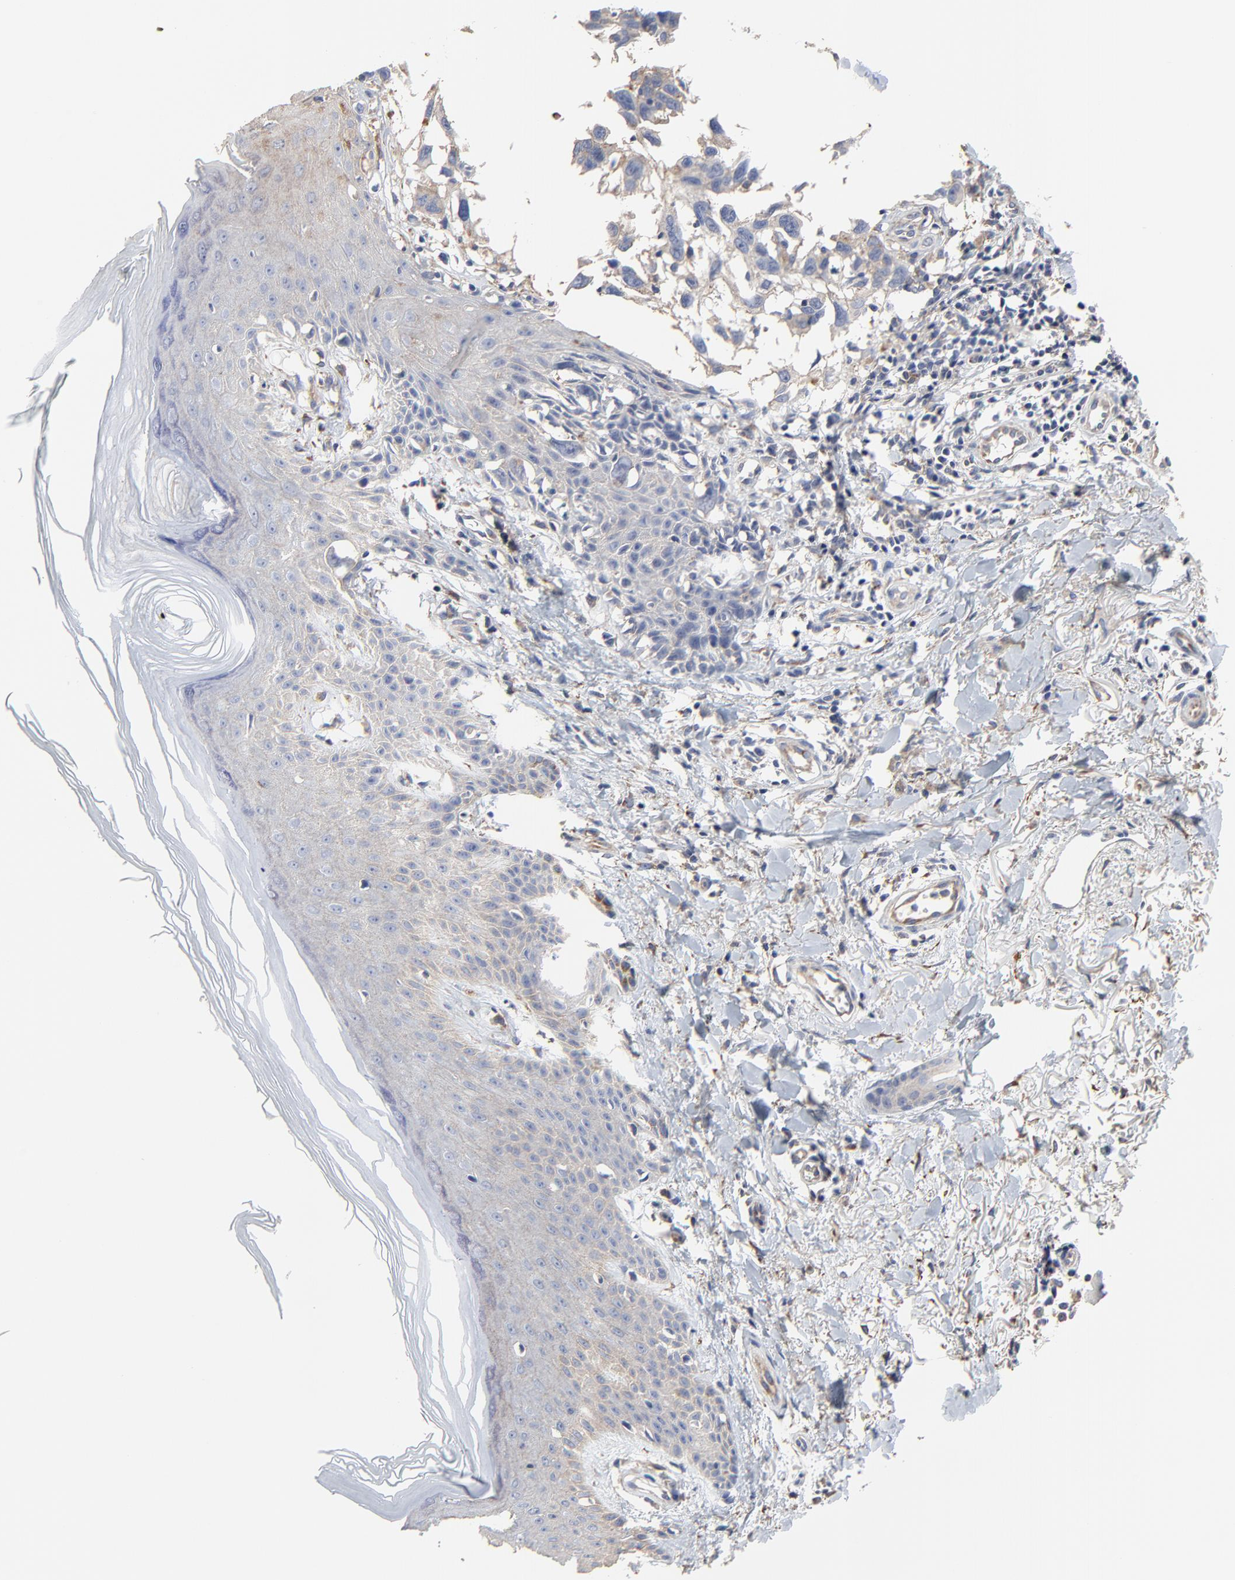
{"staining": {"intensity": "weak", "quantity": "<25%", "location": "cytoplasmic/membranous"}, "tissue": "melanoma", "cell_type": "Tumor cells", "image_type": "cancer", "snomed": [{"axis": "morphology", "description": "Malignant melanoma, NOS"}, {"axis": "topography", "description": "Skin"}], "caption": "High power microscopy micrograph of an immunohistochemistry histopathology image of melanoma, revealing no significant expression in tumor cells.", "gene": "NXF3", "patient": {"sex": "female", "age": 77}}